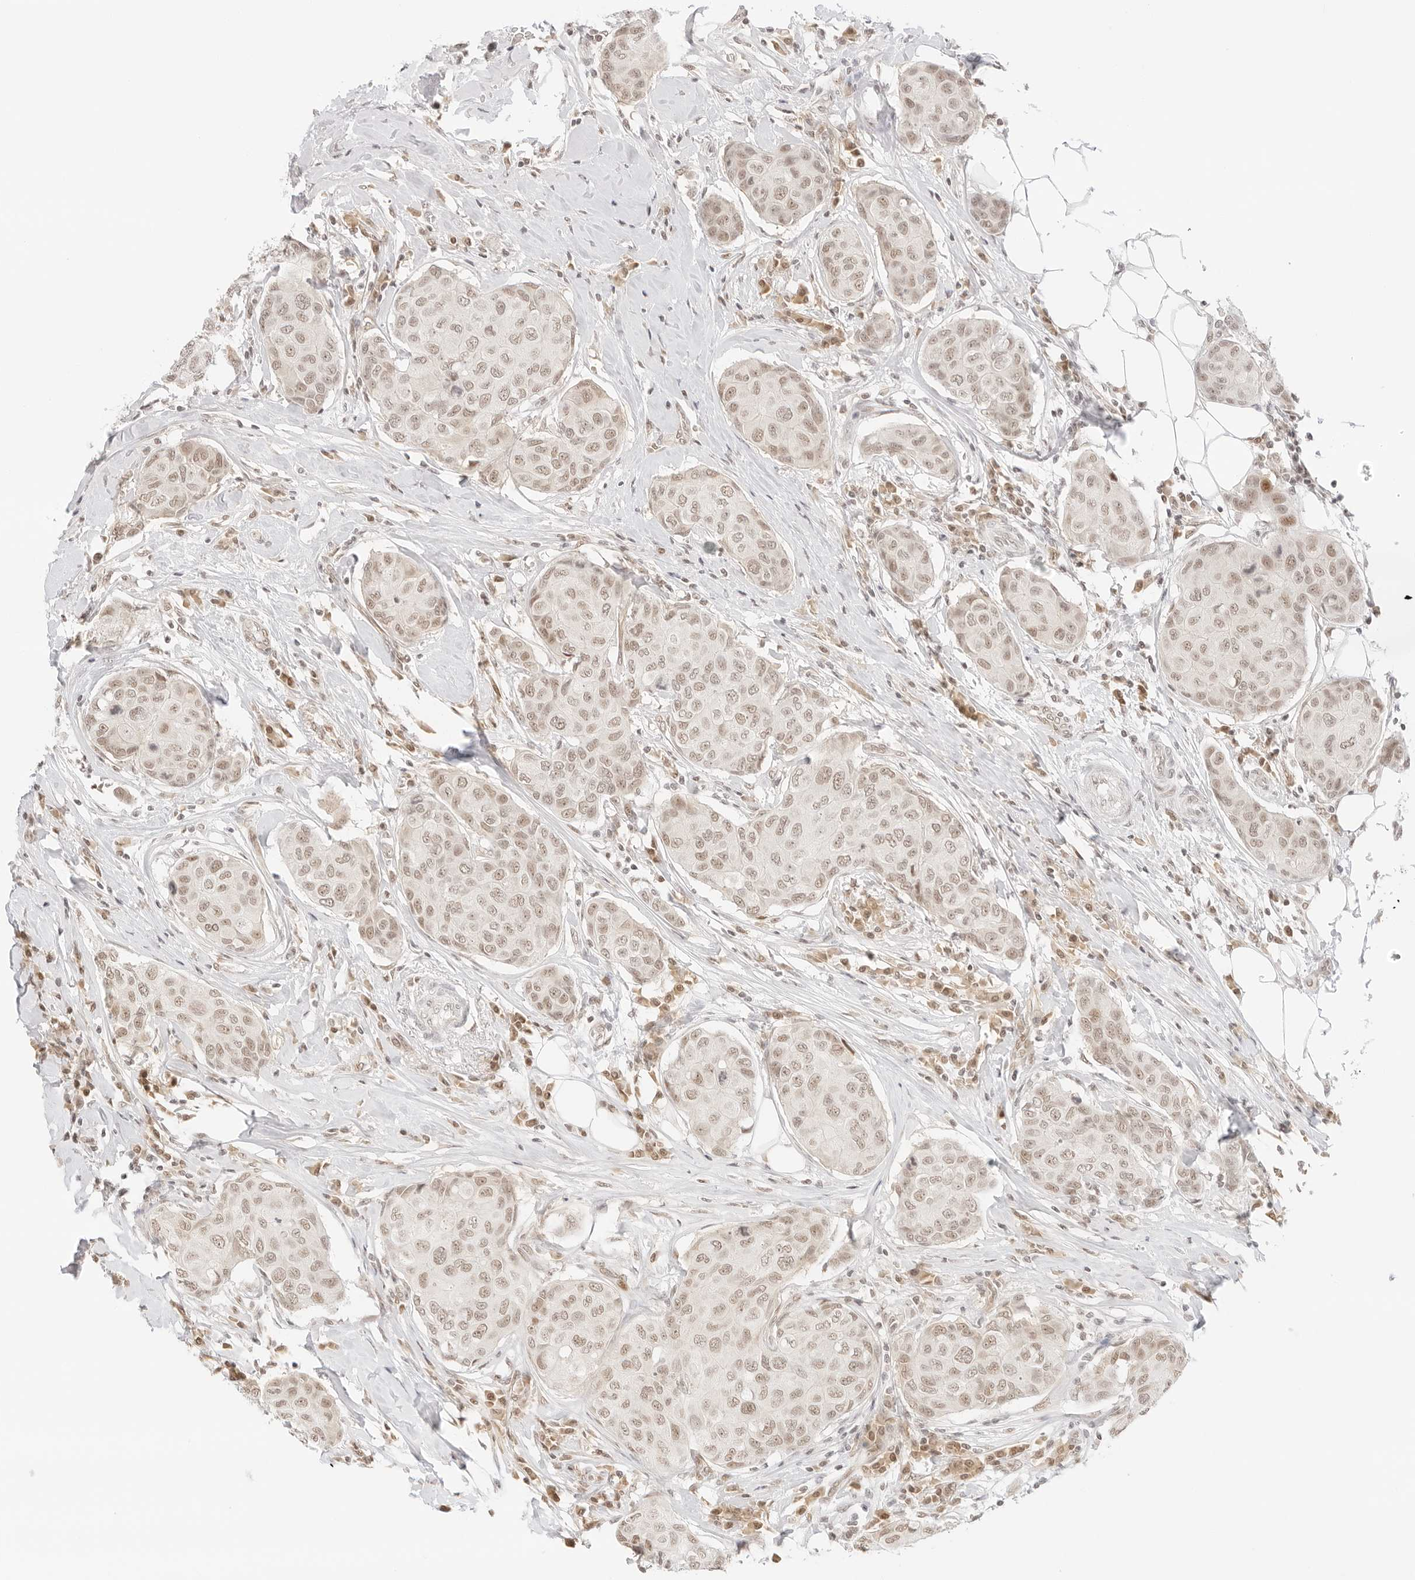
{"staining": {"intensity": "weak", "quantity": ">75%", "location": "nuclear"}, "tissue": "breast cancer", "cell_type": "Tumor cells", "image_type": "cancer", "snomed": [{"axis": "morphology", "description": "Duct carcinoma"}, {"axis": "topography", "description": "Breast"}], "caption": "There is low levels of weak nuclear staining in tumor cells of intraductal carcinoma (breast), as demonstrated by immunohistochemical staining (brown color).", "gene": "ITGA6", "patient": {"sex": "female", "age": 80}}